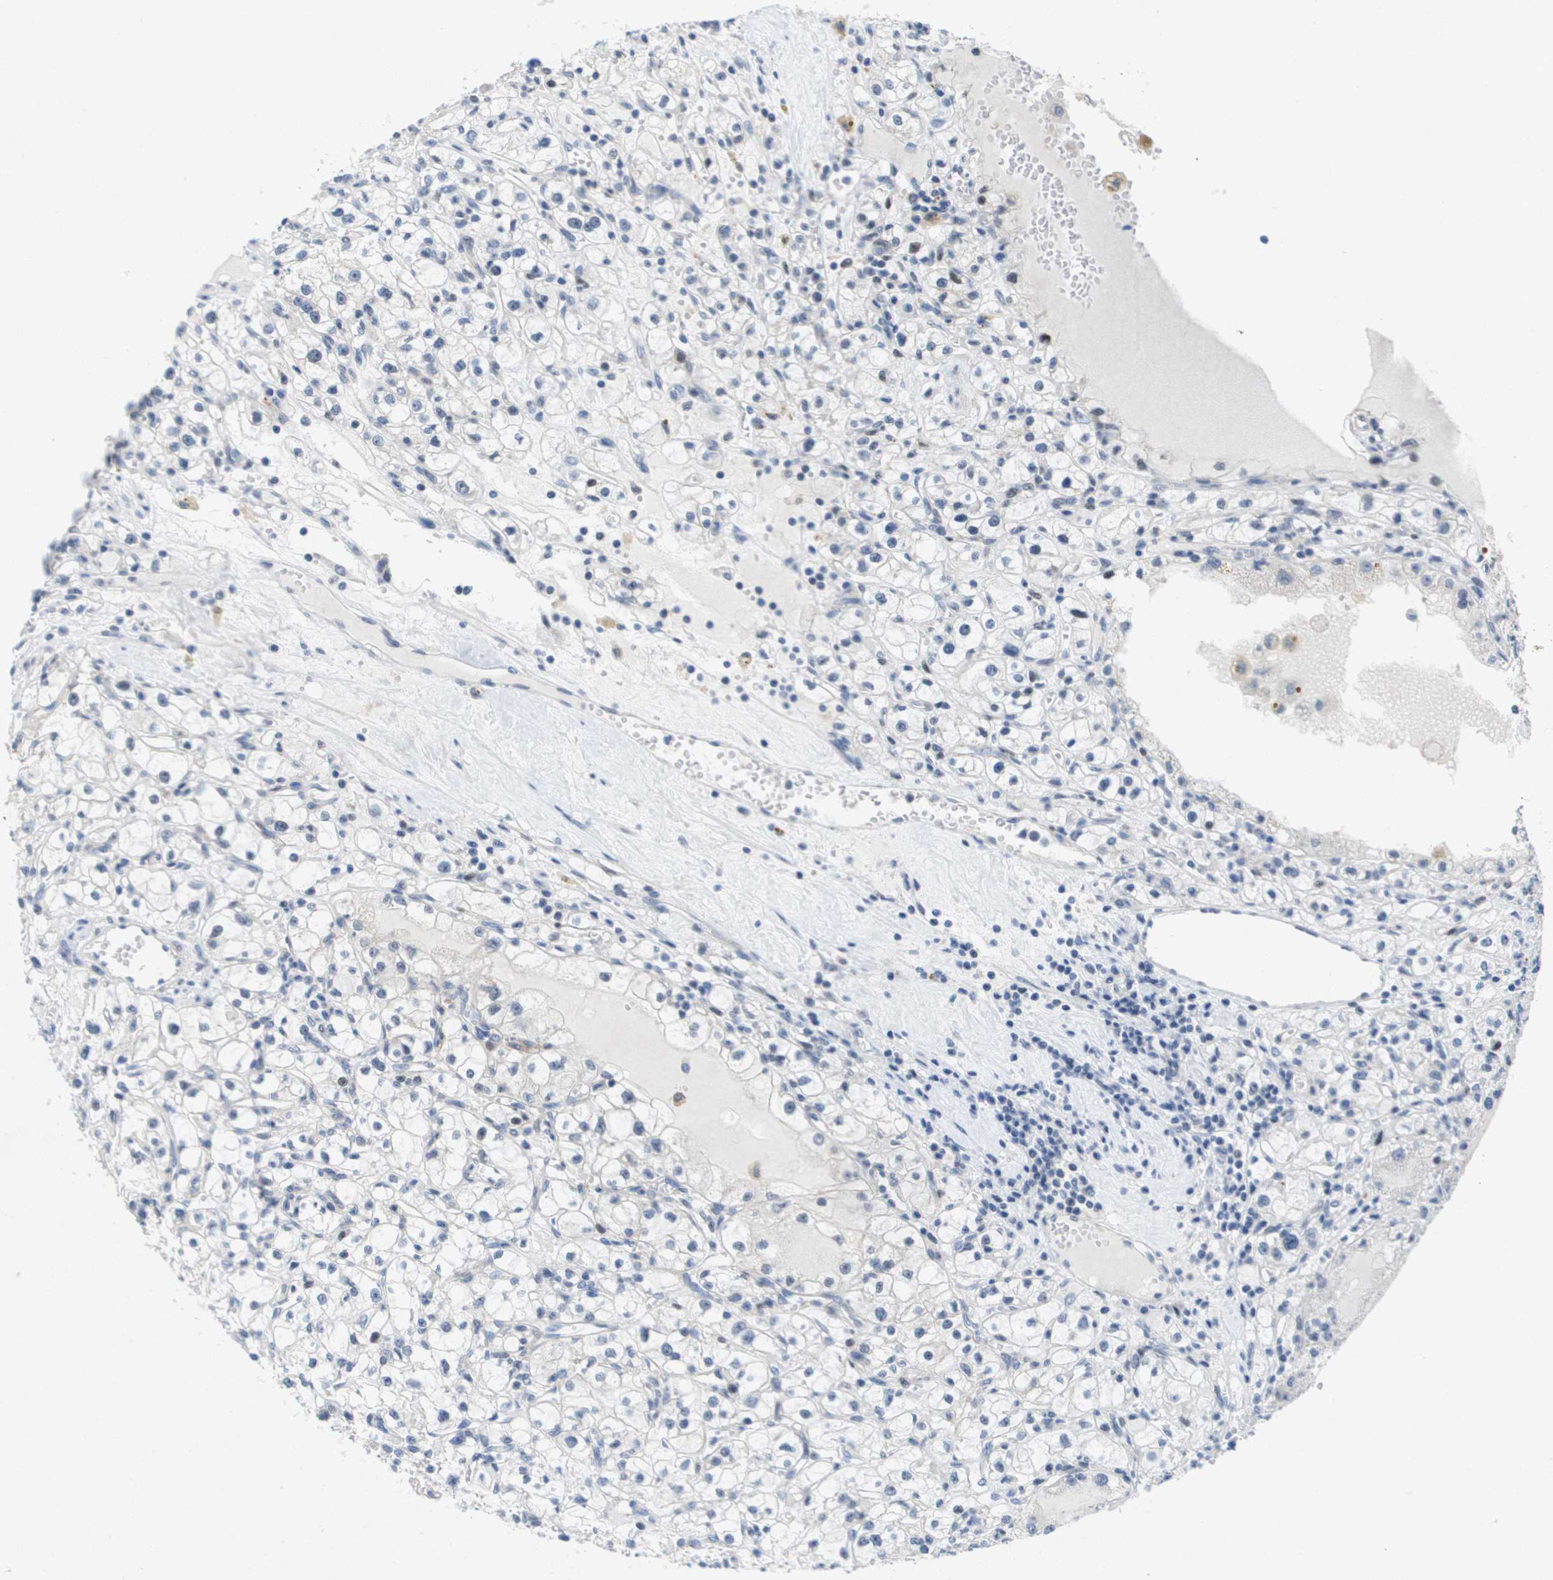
{"staining": {"intensity": "weak", "quantity": "<25%", "location": "nuclear"}, "tissue": "renal cancer", "cell_type": "Tumor cells", "image_type": "cancer", "snomed": [{"axis": "morphology", "description": "Adenocarcinoma, NOS"}, {"axis": "topography", "description": "Kidney"}], "caption": "Immunohistochemical staining of renal cancer (adenocarcinoma) reveals no significant positivity in tumor cells.", "gene": "FKBP4", "patient": {"sex": "male", "age": 56}}